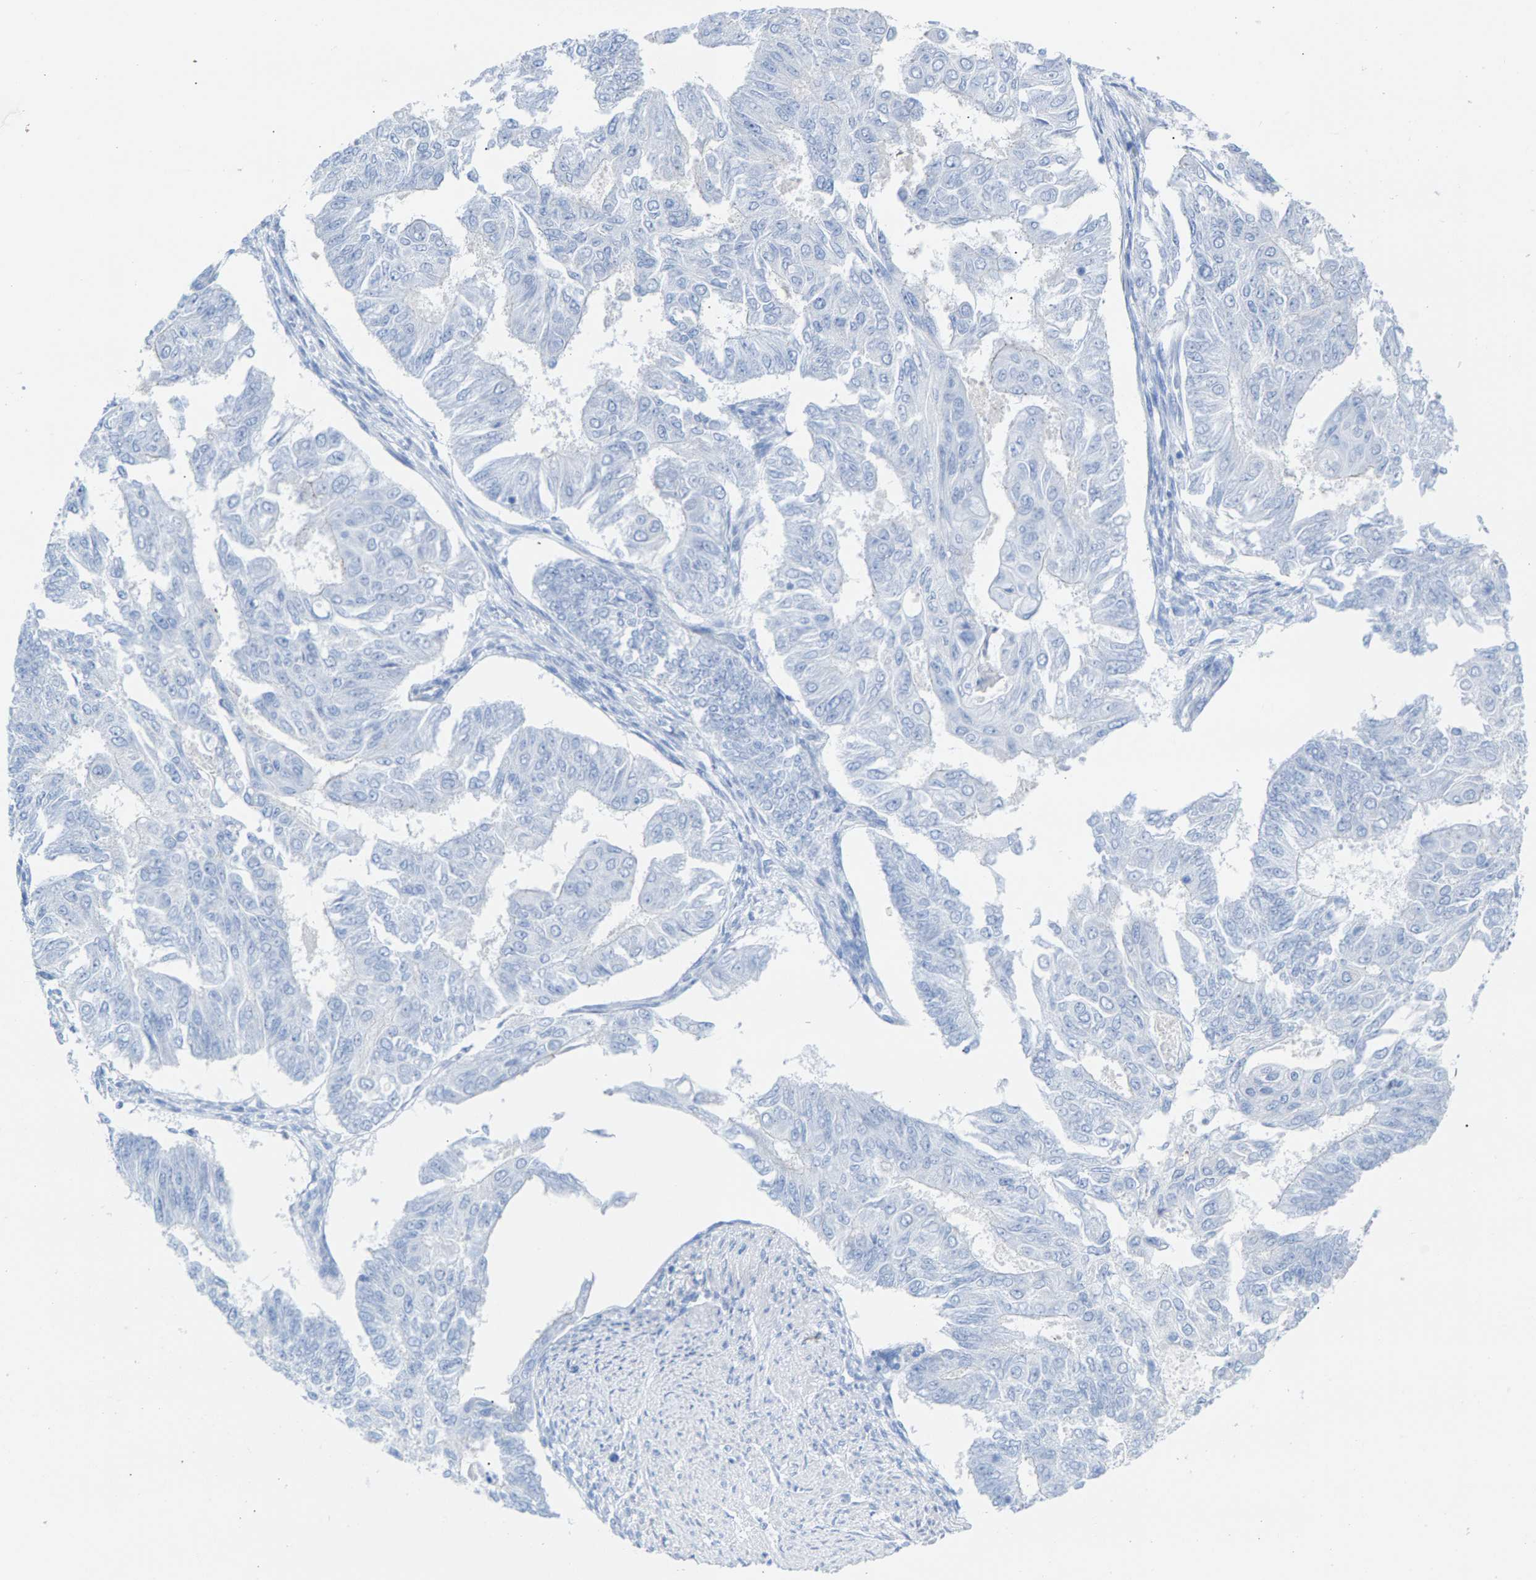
{"staining": {"intensity": "negative", "quantity": "none", "location": "none"}, "tissue": "endometrial cancer", "cell_type": "Tumor cells", "image_type": "cancer", "snomed": [{"axis": "morphology", "description": "Adenocarcinoma, NOS"}, {"axis": "topography", "description": "Endometrium"}], "caption": "DAB immunohistochemical staining of human endometrial adenocarcinoma displays no significant expression in tumor cells.", "gene": "CPA1", "patient": {"sex": "female", "age": 32}}